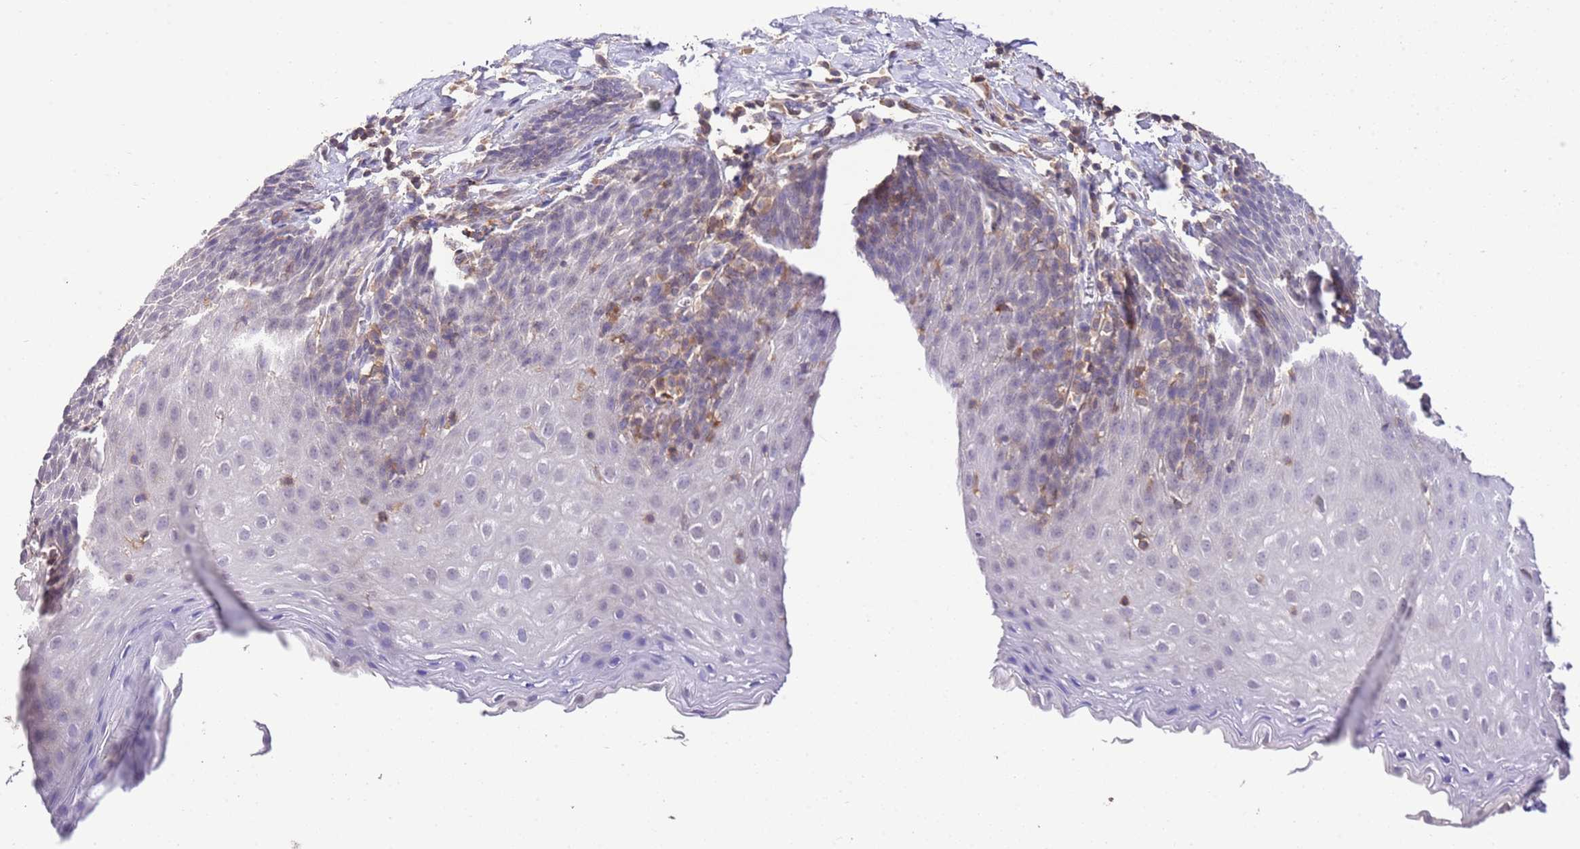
{"staining": {"intensity": "negative", "quantity": "none", "location": "none"}, "tissue": "esophagus", "cell_type": "Squamous epithelial cells", "image_type": "normal", "snomed": [{"axis": "morphology", "description": "Normal tissue, NOS"}, {"axis": "topography", "description": "Esophagus"}], "caption": "Immunohistochemistry image of normal esophagus: human esophagus stained with DAB (3,3'-diaminobenzidine) reveals no significant protein expression in squamous epithelial cells. The staining was performed using DAB (3,3'-diaminobenzidine) to visualize the protein expression in brown, while the nuclei were stained in blue with hematoxylin (Magnification: 20x).", "gene": "EFHD1", "patient": {"sex": "female", "age": 61}}